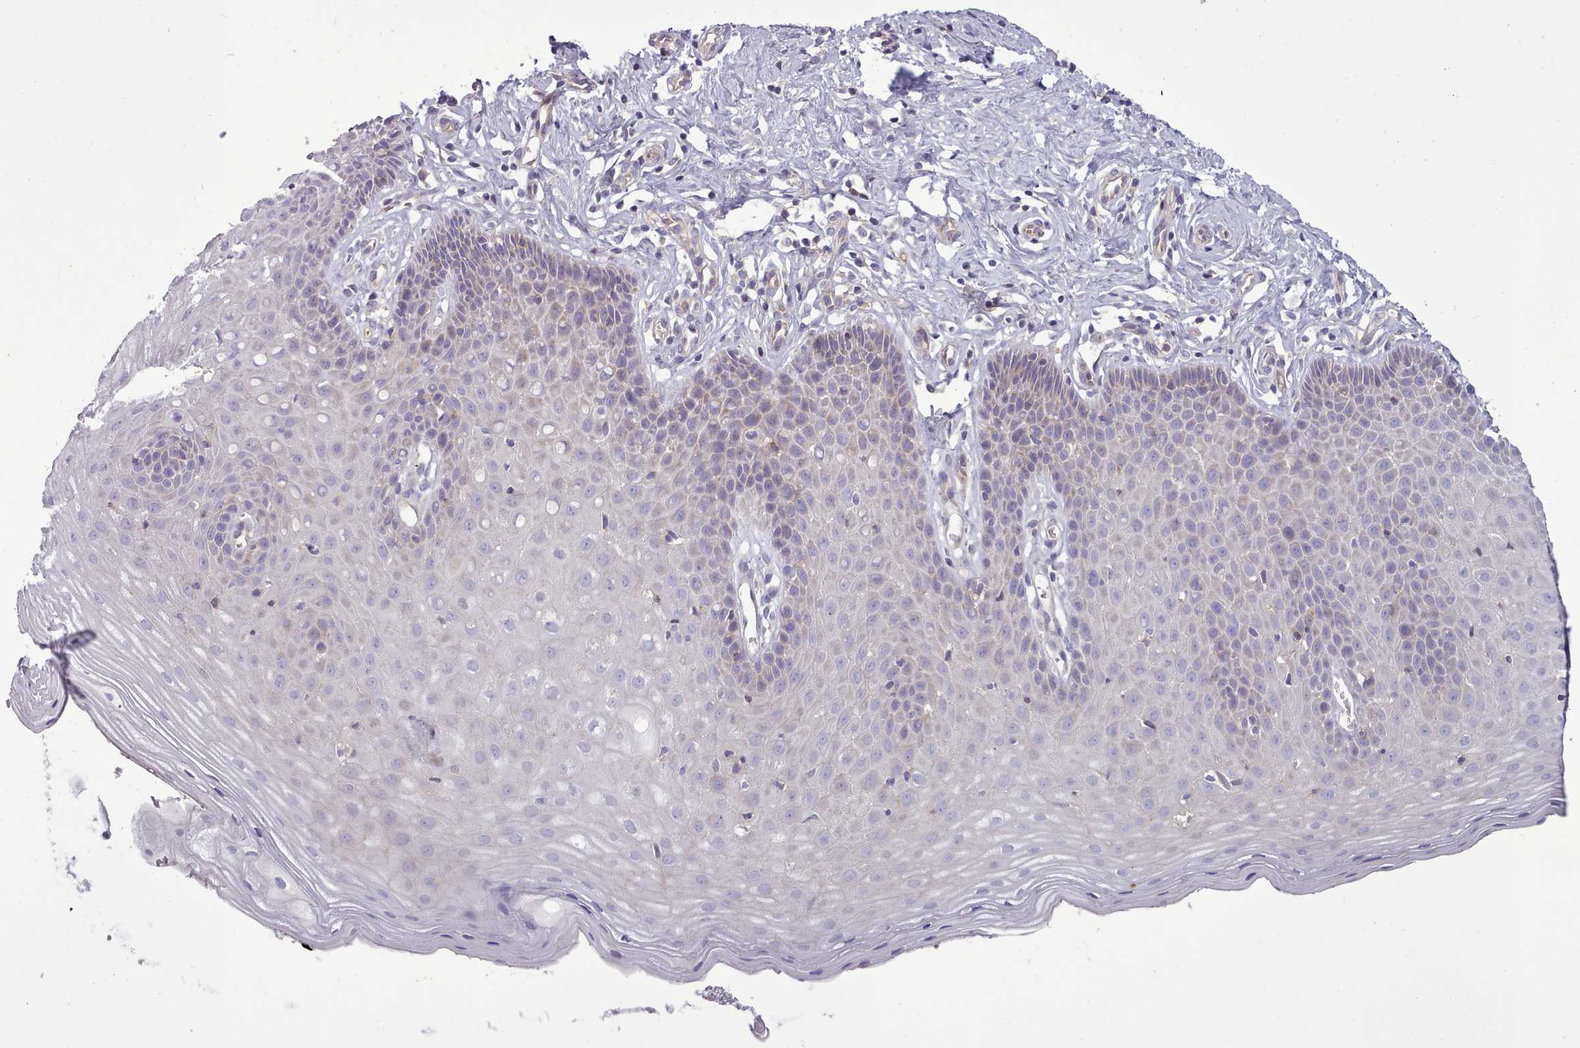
{"staining": {"intensity": "weak", "quantity": "<25%", "location": "cytoplasmic/membranous"}, "tissue": "cervix", "cell_type": "Glandular cells", "image_type": "normal", "snomed": [{"axis": "morphology", "description": "Normal tissue, NOS"}, {"axis": "topography", "description": "Cervix"}], "caption": "Histopathology image shows no protein positivity in glandular cells of benign cervix.", "gene": "TENT4B", "patient": {"sex": "female", "age": 36}}